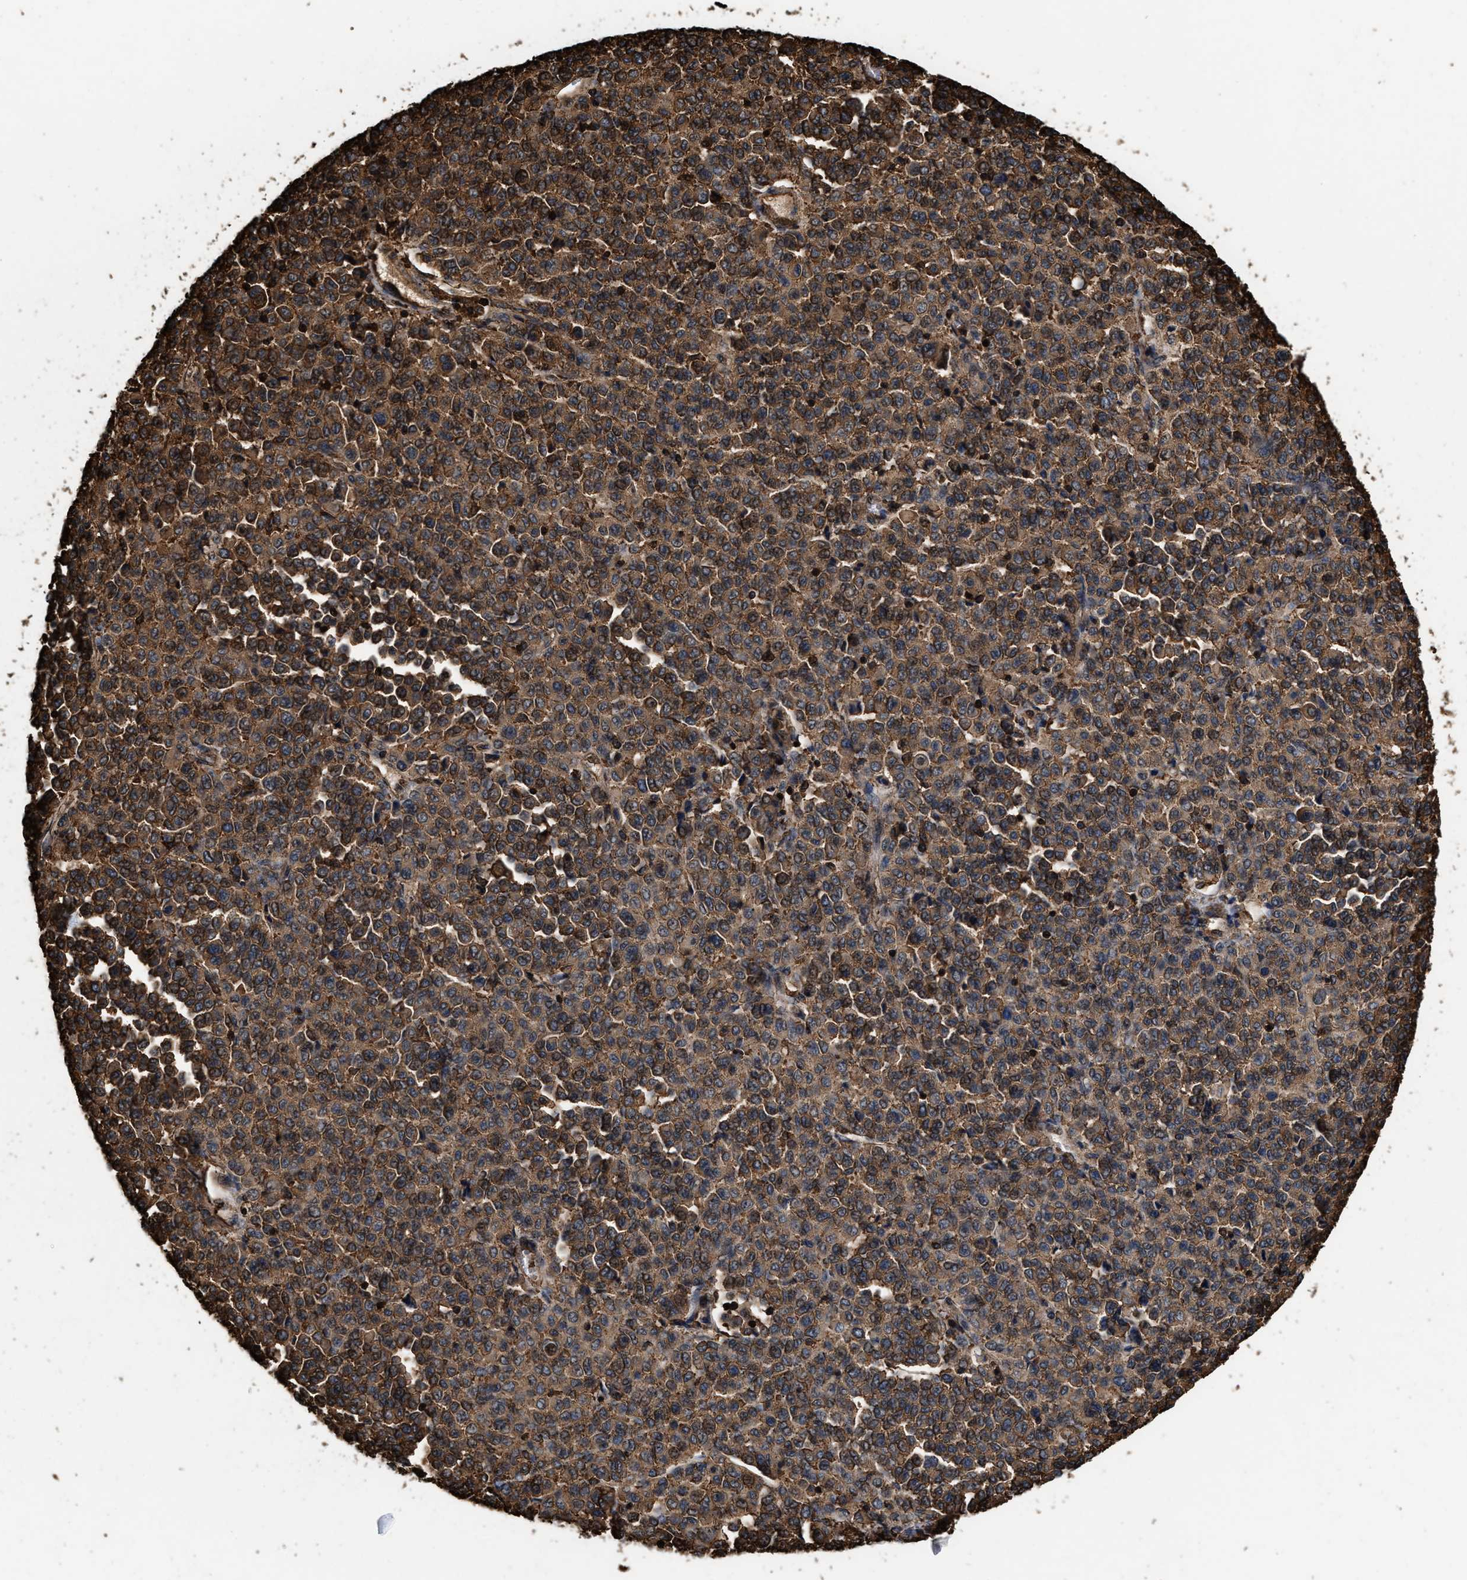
{"staining": {"intensity": "strong", "quantity": ">75%", "location": "cytoplasmic/membranous"}, "tissue": "melanoma", "cell_type": "Tumor cells", "image_type": "cancer", "snomed": [{"axis": "morphology", "description": "Malignant melanoma, Metastatic site"}, {"axis": "topography", "description": "Pancreas"}], "caption": "A brown stain highlights strong cytoplasmic/membranous positivity of a protein in human melanoma tumor cells. Nuclei are stained in blue.", "gene": "KBTBD2", "patient": {"sex": "female", "age": 30}}